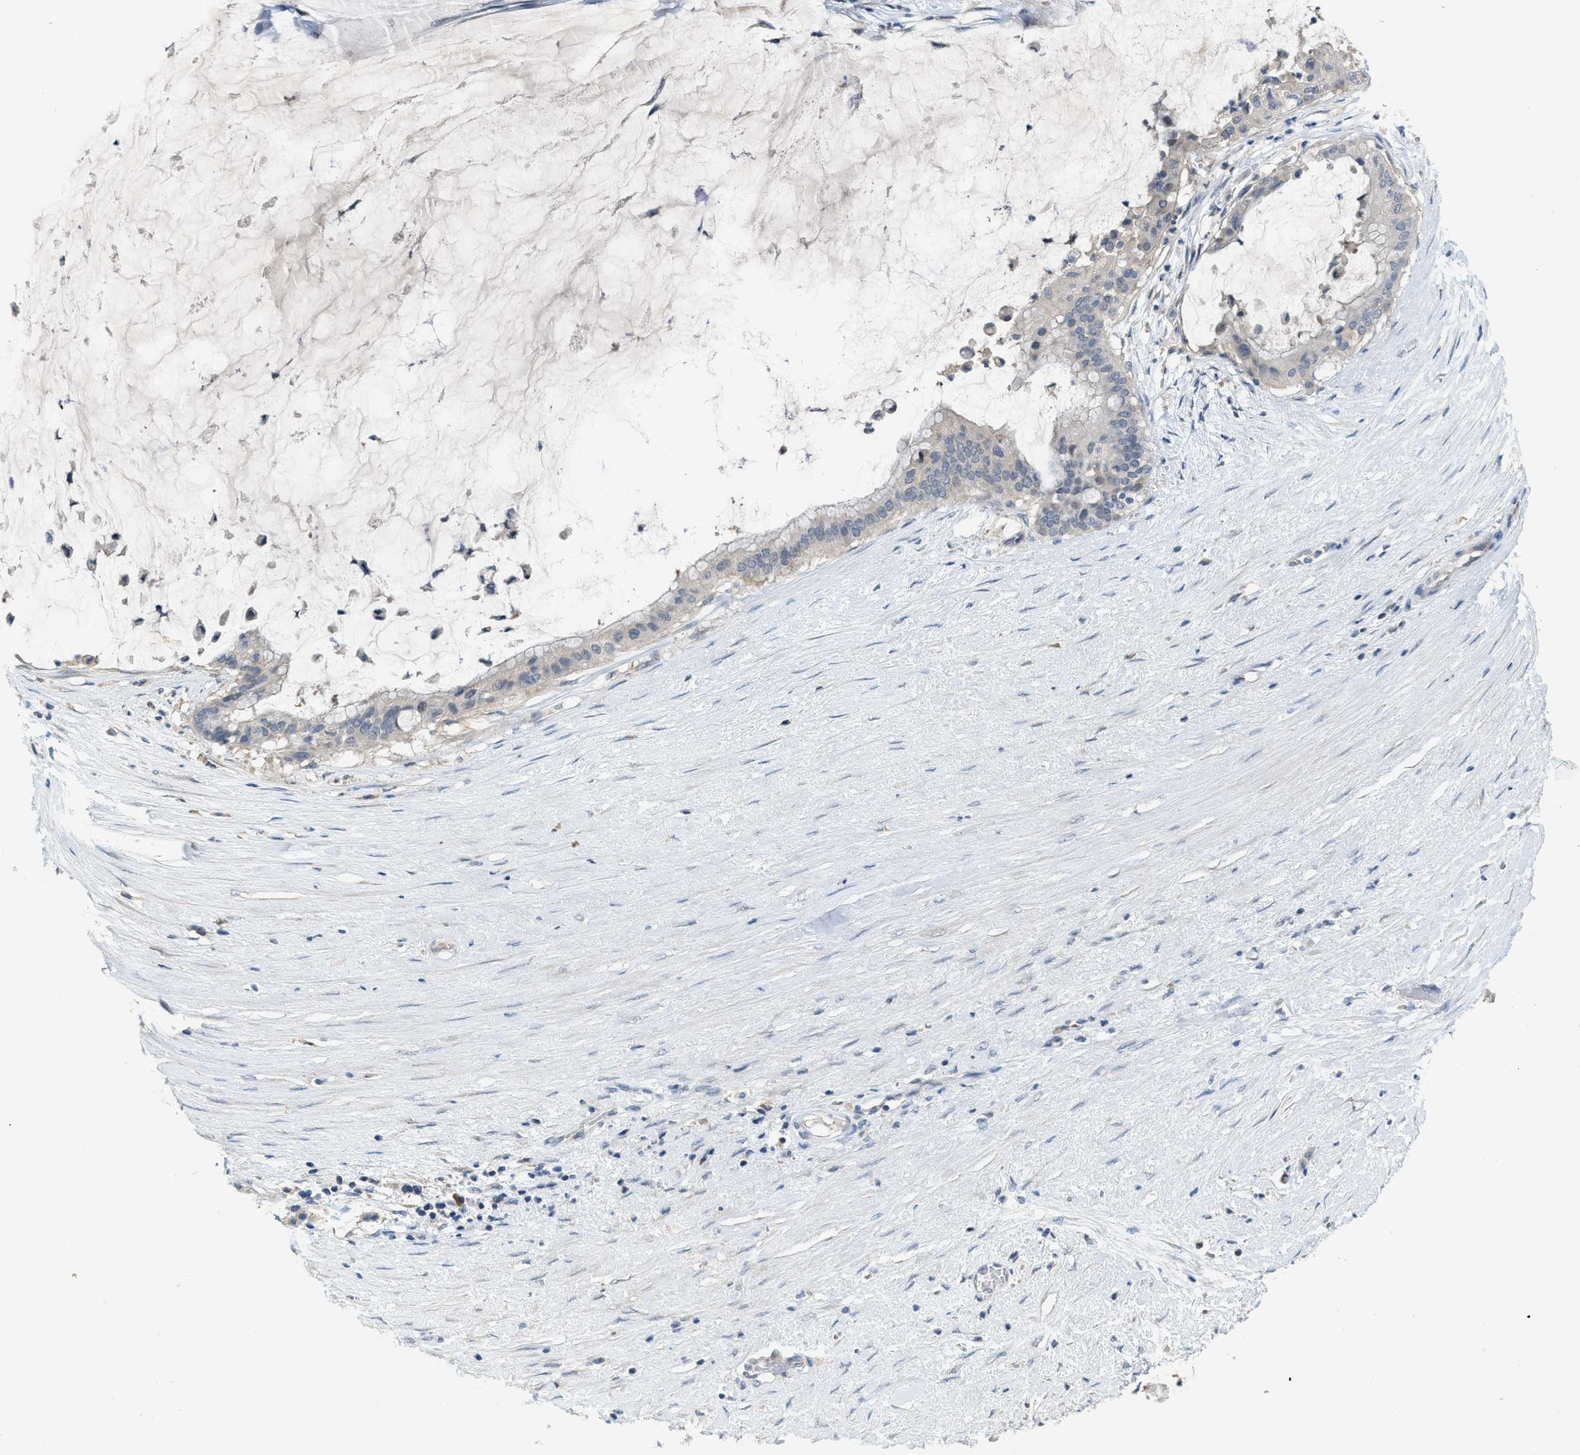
{"staining": {"intensity": "negative", "quantity": "none", "location": "none"}, "tissue": "pancreatic cancer", "cell_type": "Tumor cells", "image_type": "cancer", "snomed": [{"axis": "morphology", "description": "Adenocarcinoma, NOS"}, {"axis": "topography", "description": "Pancreas"}], "caption": "There is no significant staining in tumor cells of pancreatic adenocarcinoma.", "gene": "MIS18A", "patient": {"sex": "male", "age": 41}}